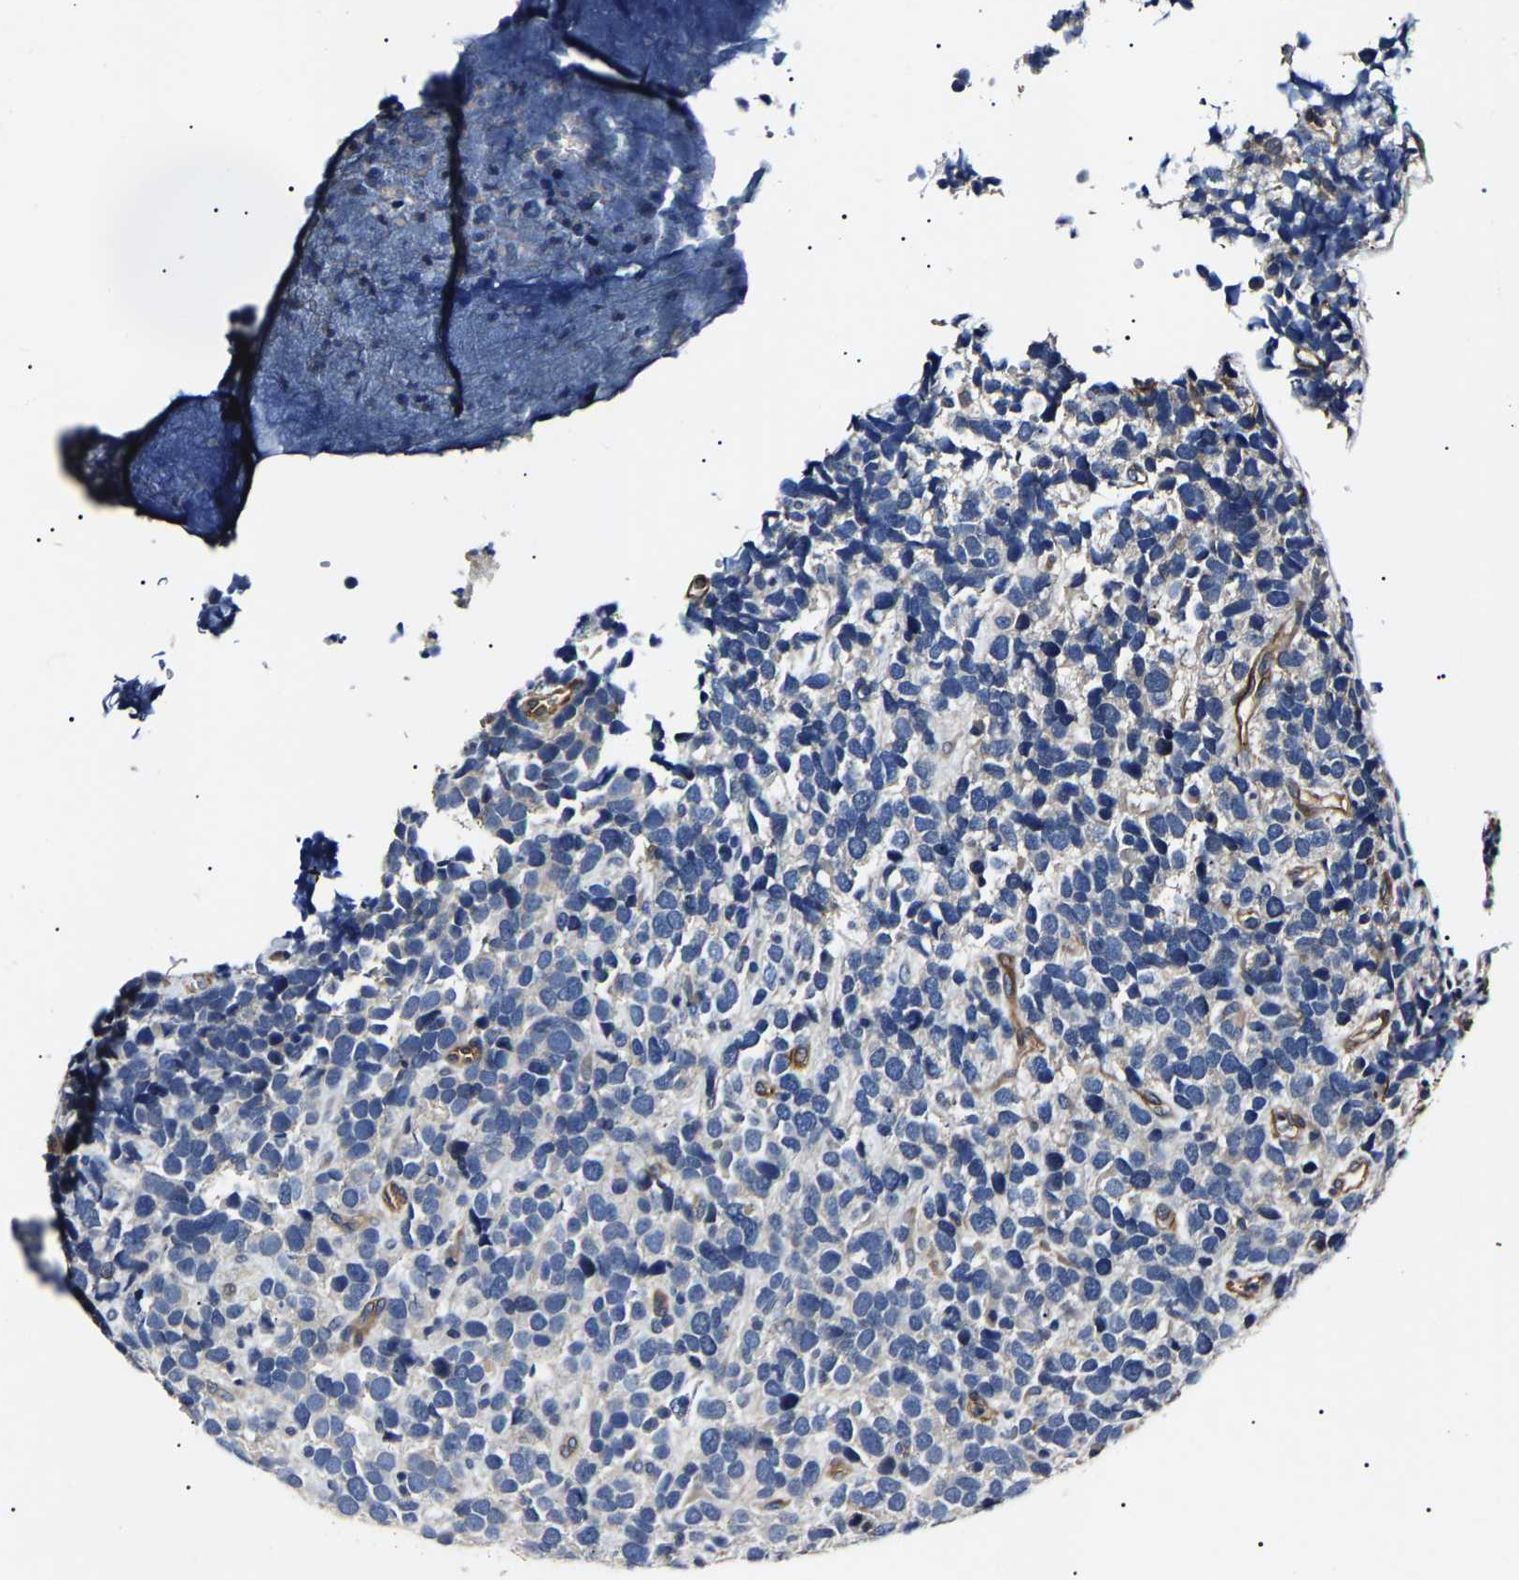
{"staining": {"intensity": "negative", "quantity": "none", "location": "none"}, "tissue": "urothelial cancer", "cell_type": "Tumor cells", "image_type": "cancer", "snomed": [{"axis": "morphology", "description": "Urothelial carcinoma, High grade"}, {"axis": "topography", "description": "Urinary bladder"}], "caption": "DAB (3,3'-diaminobenzidine) immunohistochemical staining of urothelial carcinoma (high-grade) exhibits no significant staining in tumor cells.", "gene": "KLHL42", "patient": {"sex": "female", "age": 82}}